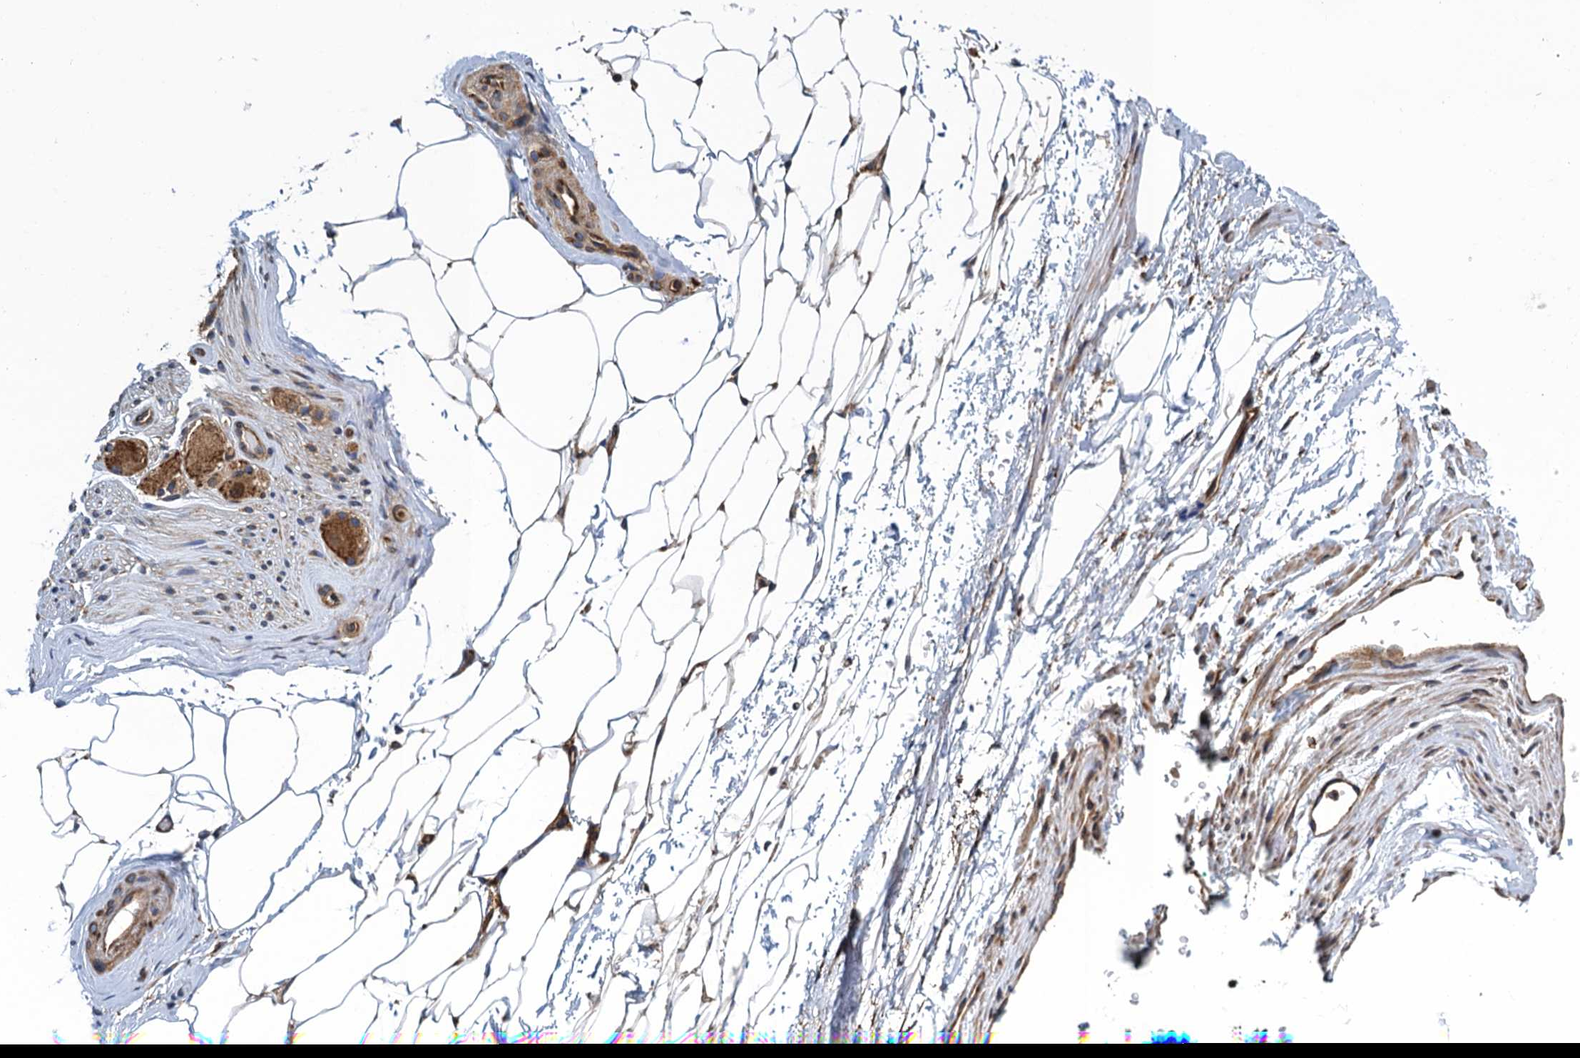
{"staining": {"intensity": "negative", "quantity": "none", "location": "none"}, "tissue": "adipose tissue", "cell_type": "Adipocytes", "image_type": "normal", "snomed": [{"axis": "morphology", "description": "Normal tissue, NOS"}, {"axis": "morphology", "description": "Adenocarcinoma, Low grade"}, {"axis": "topography", "description": "Prostate"}, {"axis": "topography", "description": "Peripheral nerve tissue"}], "caption": "This is an IHC micrograph of unremarkable adipose tissue. There is no positivity in adipocytes.", "gene": "MDM1", "patient": {"sex": "male", "age": 63}}